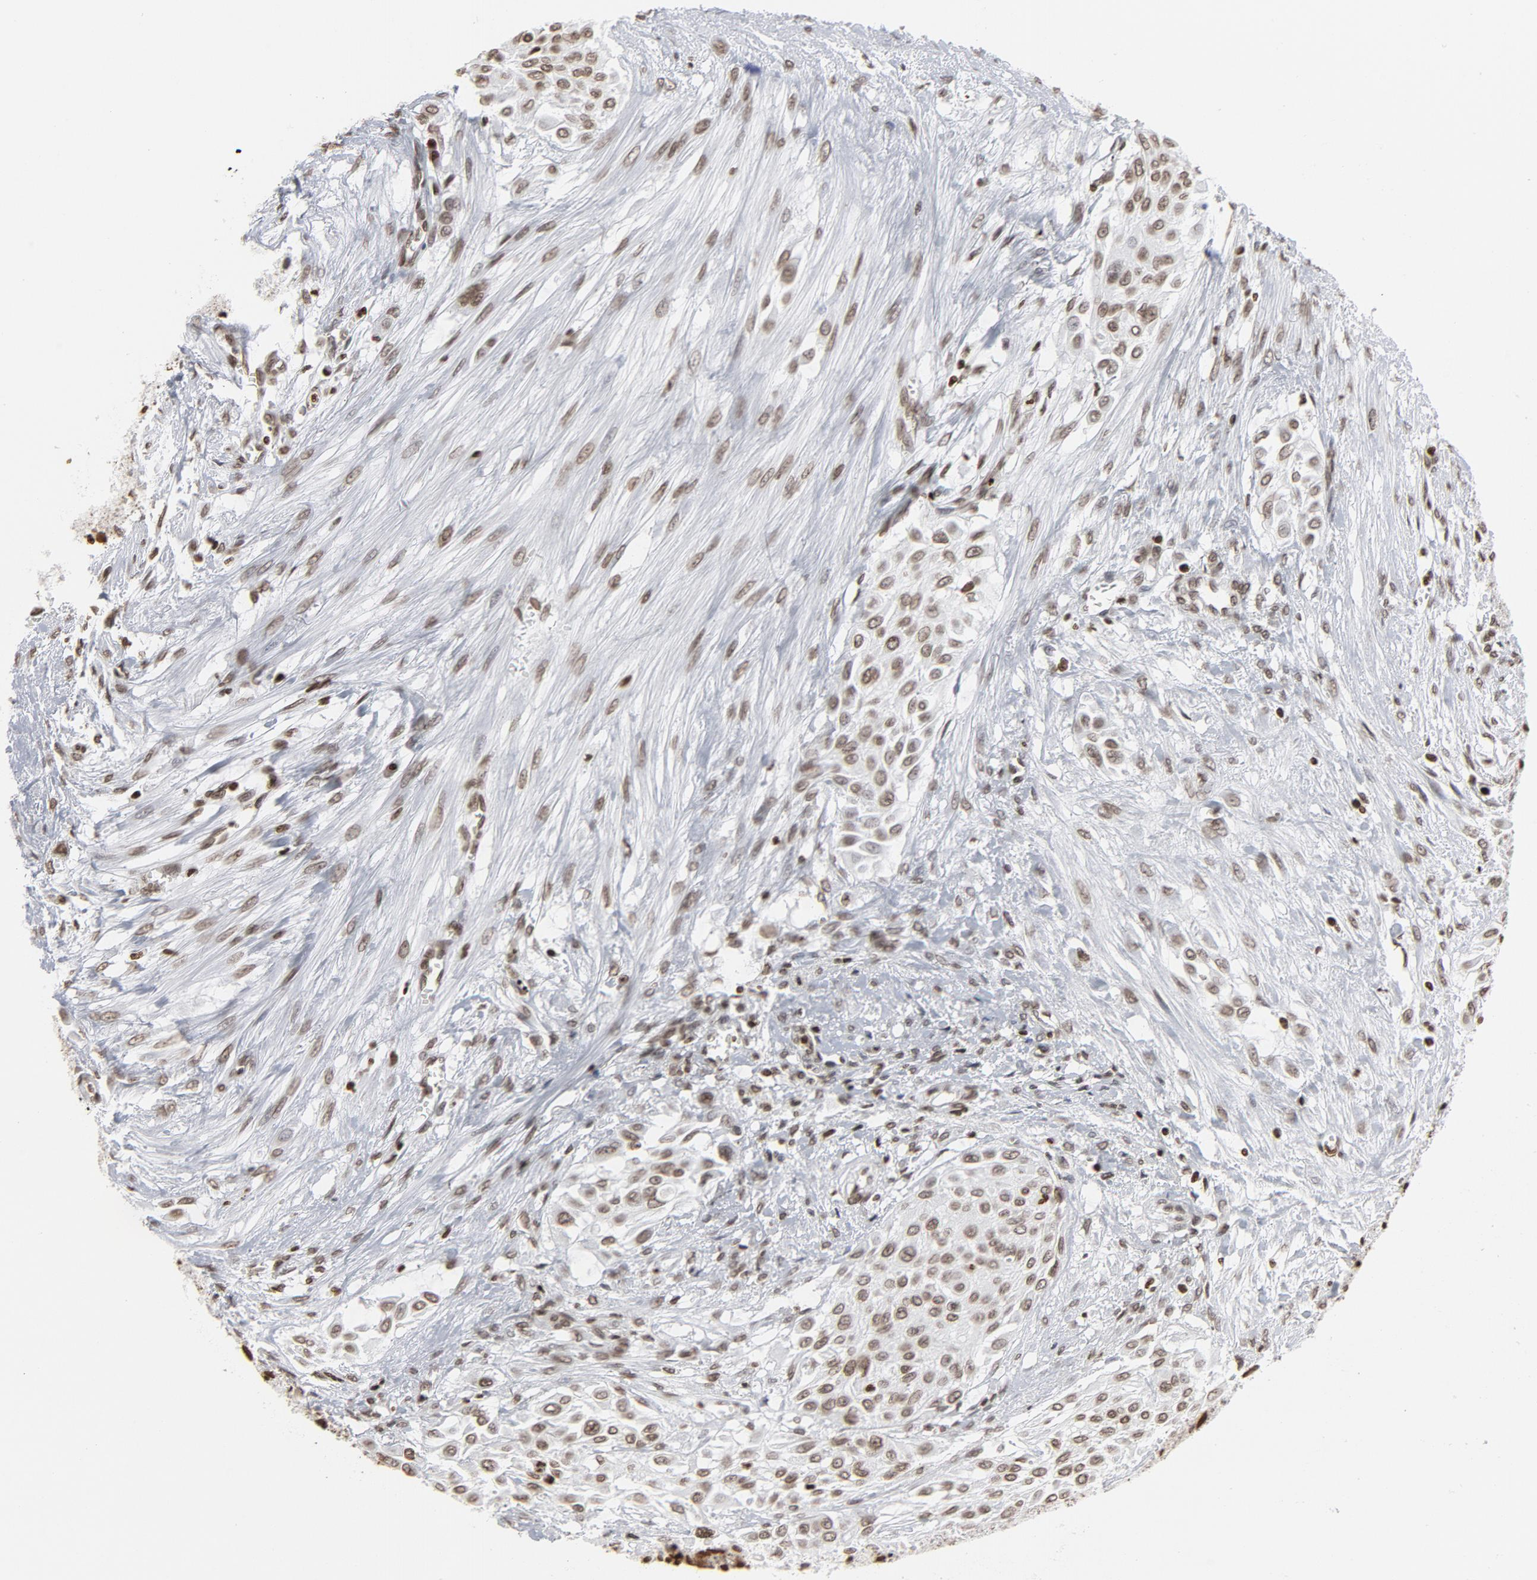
{"staining": {"intensity": "weak", "quantity": ">75%", "location": "nuclear"}, "tissue": "urothelial cancer", "cell_type": "Tumor cells", "image_type": "cancer", "snomed": [{"axis": "morphology", "description": "Urothelial carcinoma, High grade"}, {"axis": "topography", "description": "Urinary bladder"}], "caption": "Protein expression analysis of human high-grade urothelial carcinoma reveals weak nuclear positivity in approximately >75% of tumor cells.", "gene": "H2AC12", "patient": {"sex": "male", "age": 57}}